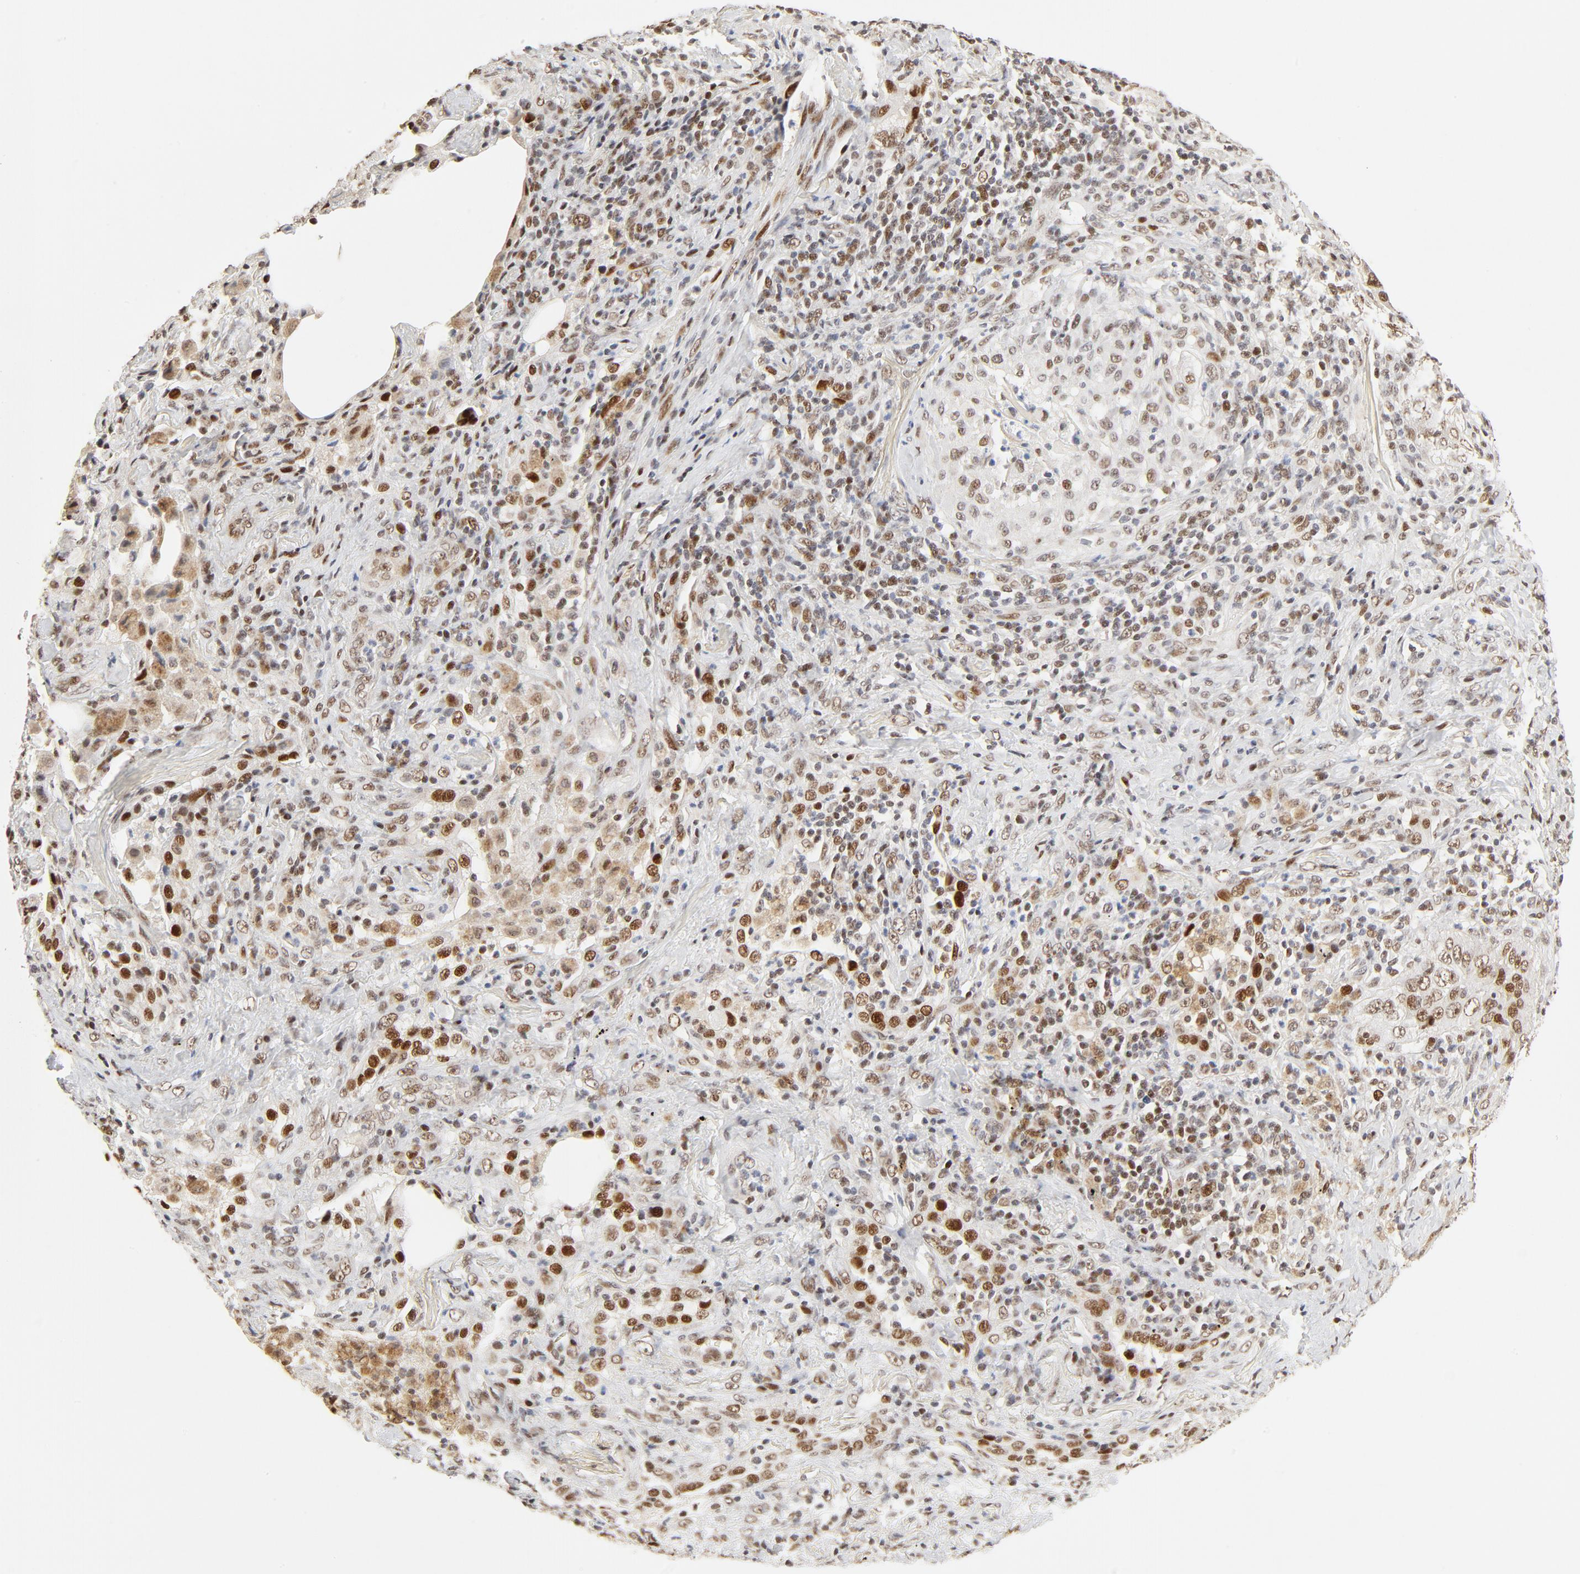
{"staining": {"intensity": "moderate", "quantity": ">75%", "location": "nuclear"}, "tissue": "lung cancer", "cell_type": "Tumor cells", "image_type": "cancer", "snomed": [{"axis": "morphology", "description": "Squamous cell carcinoma, NOS"}, {"axis": "topography", "description": "Lung"}], "caption": "Approximately >75% of tumor cells in lung cancer (squamous cell carcinoma) reveal moderate nuclear protein positivity as visualized by brown immunohistochemical staining.", "gene": "GTF2I", "patient": {"sex": "female", "age": 67}}